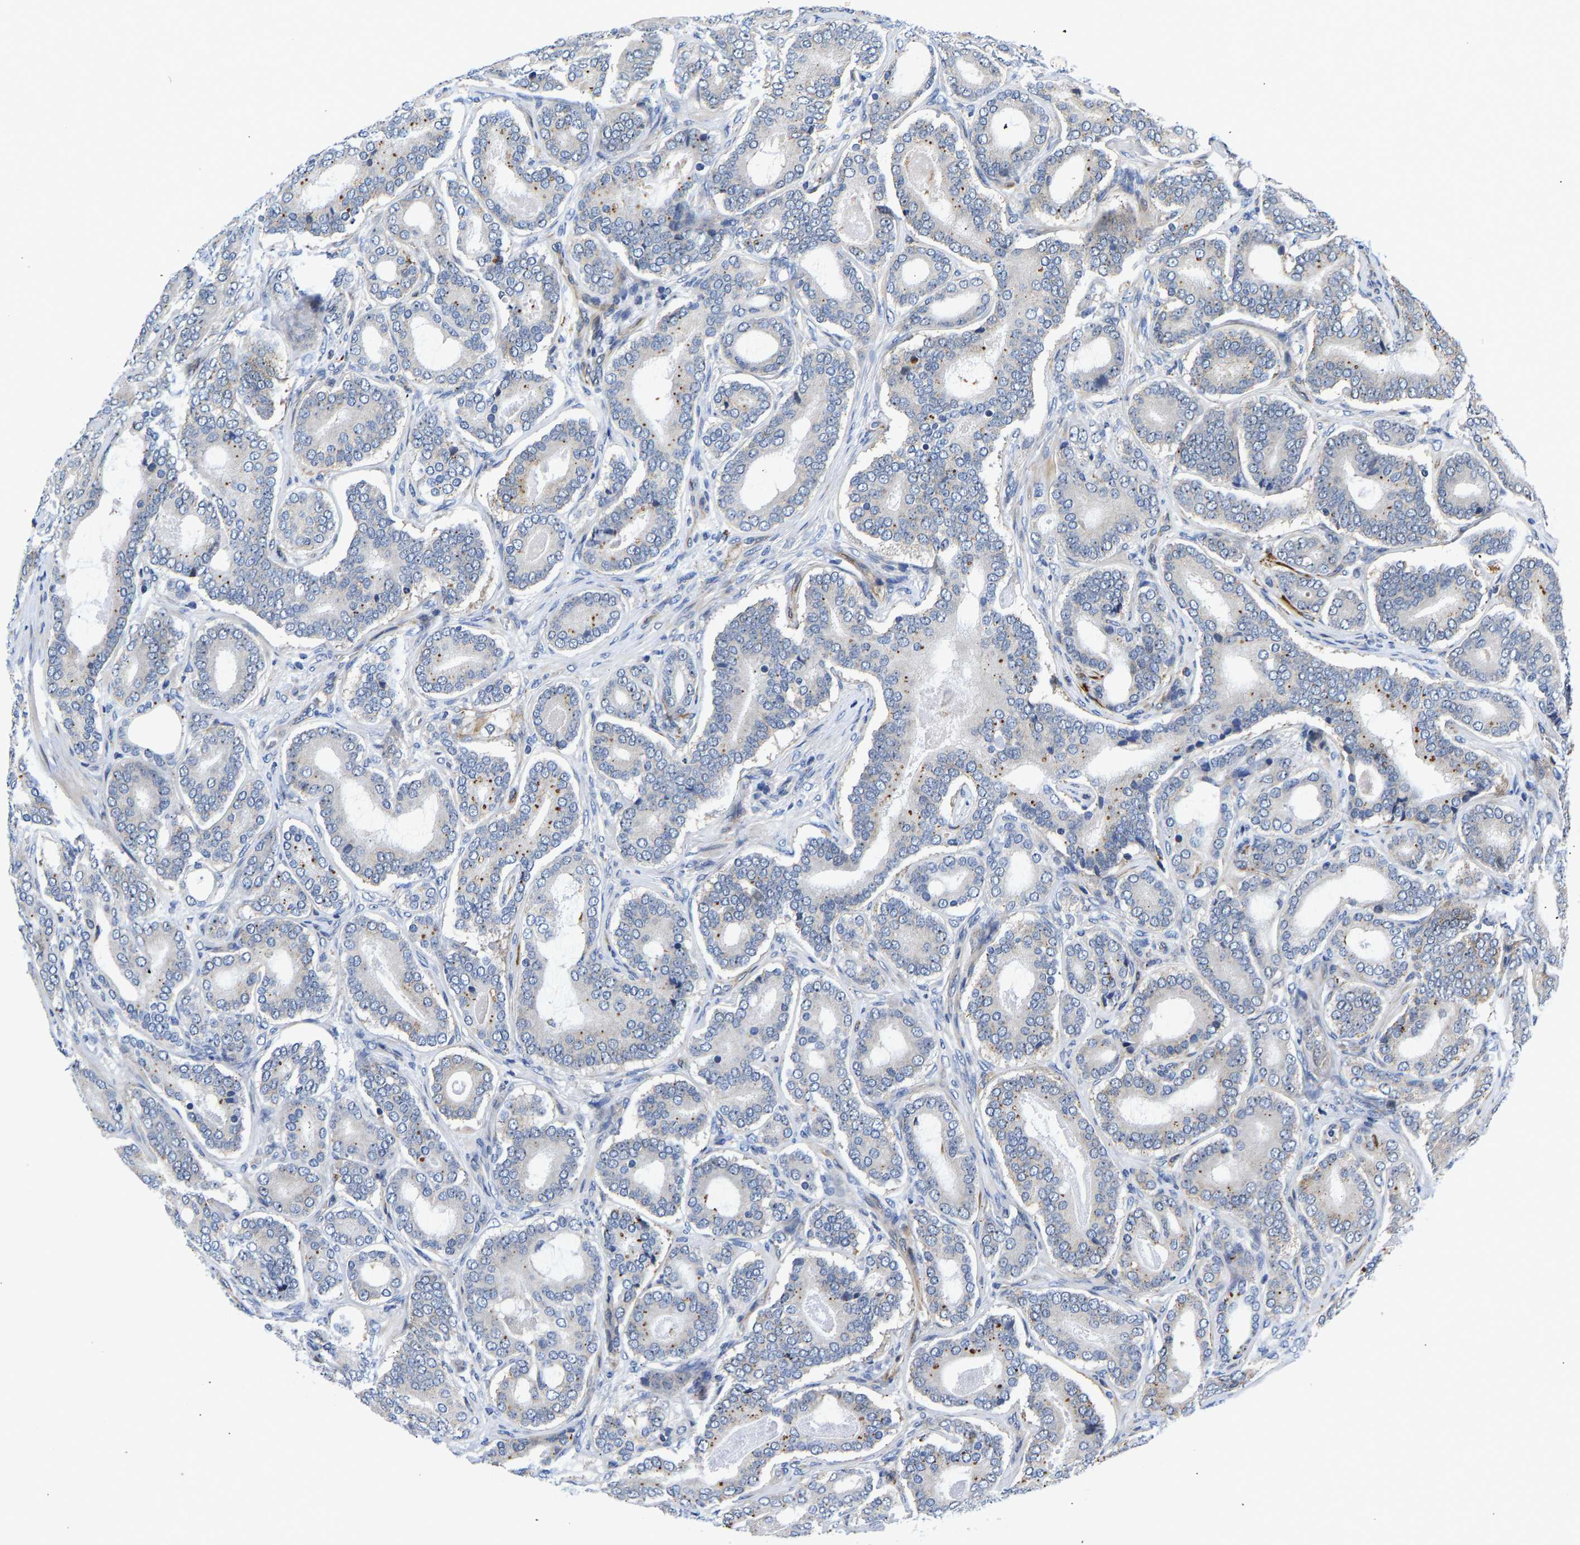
{"staining": {"intensity": "weak", "quantity": "<25%", "location": "nuclear"}, "tissue": "prostate cancer", "cell_type": "Tumor cells", "image_type": "cancer", "snomed": [{"axis": "morphology", "description": "Adenocarcinoma, High grade"}, {"axis": "topography", "description": "Prostate"}], "caption": "Prostate adenocarcinoma (high-grade) was stained to show a protein in brown. There is no significant staining in tumor cells. (DAB (3,3'-diaminobenzidine) IHC, high magnification).", "gene": "RESF1", "patient": {"sex": "male", "age": 60}}